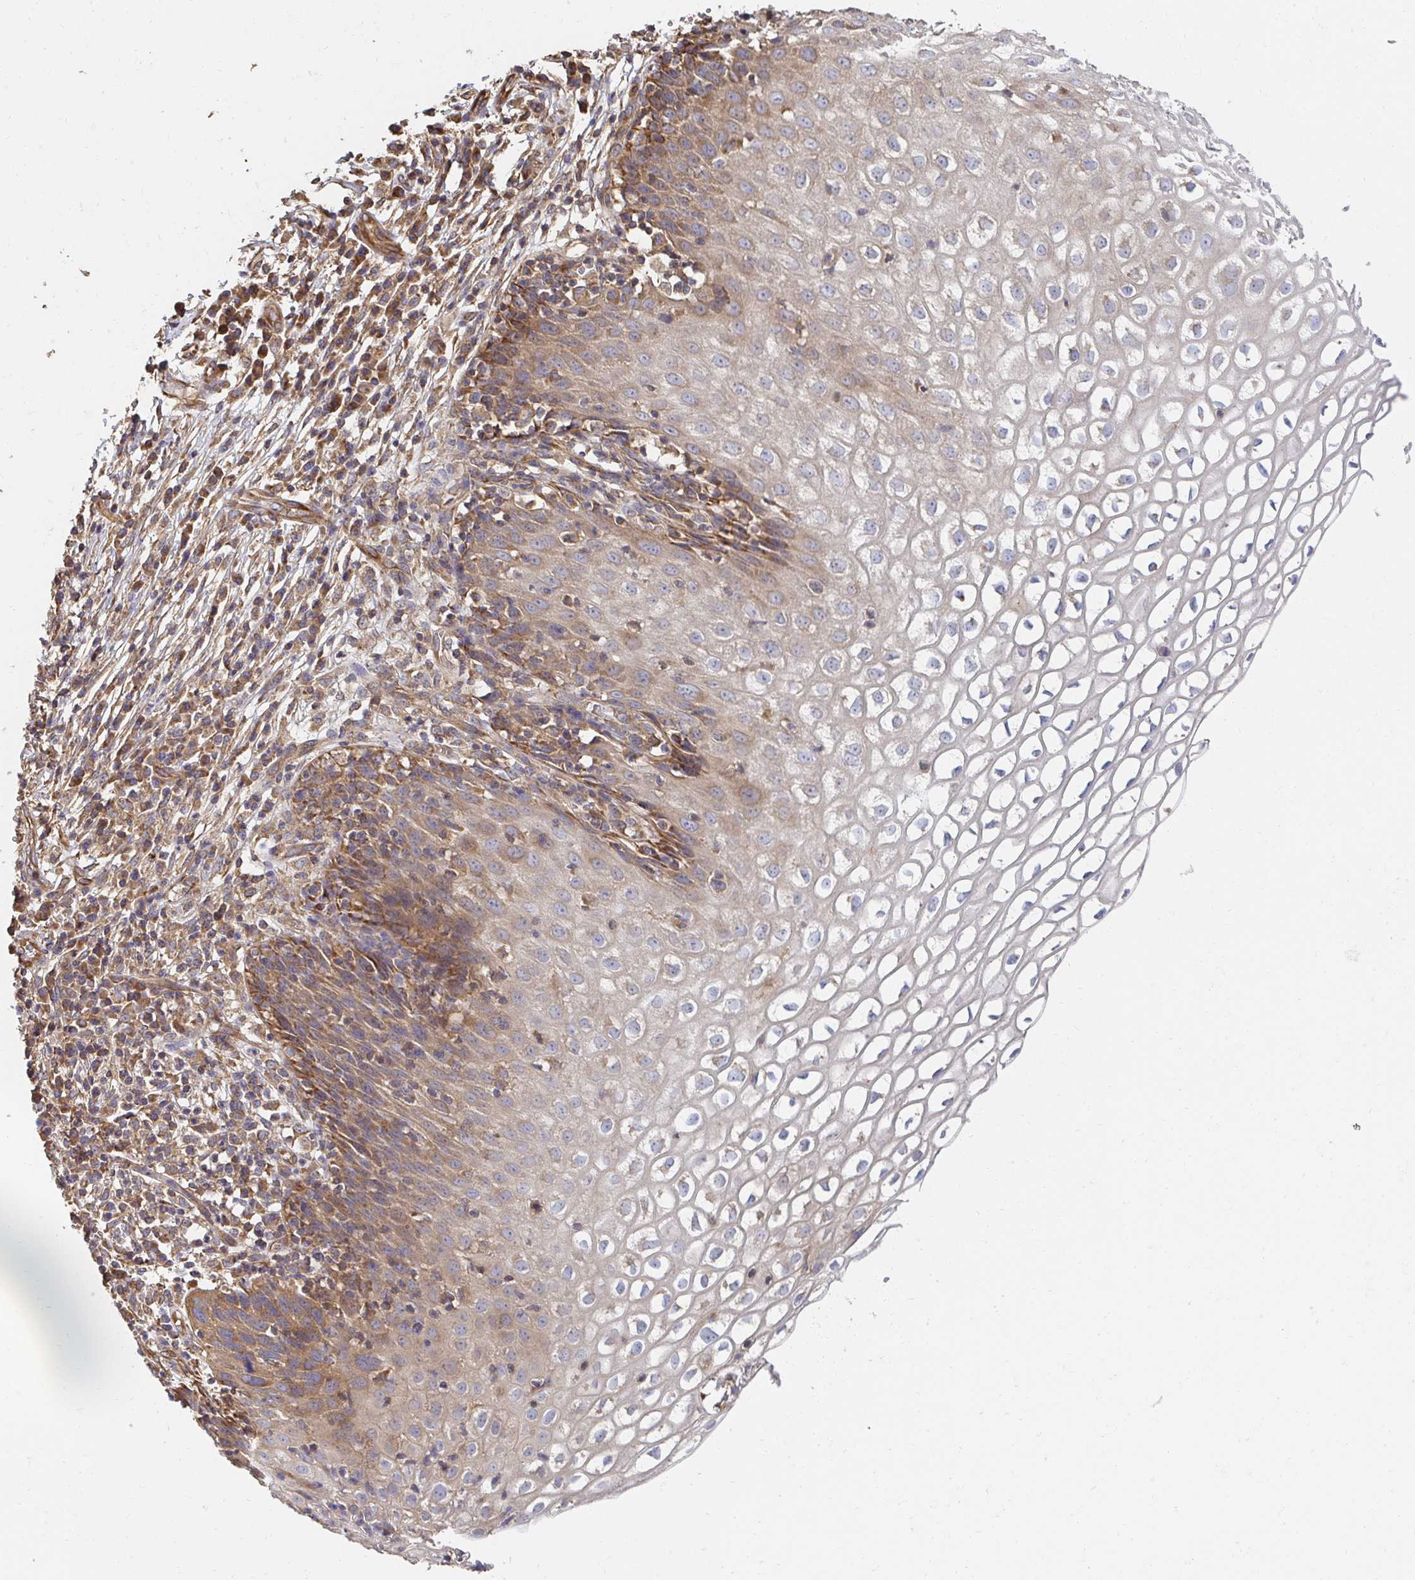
{"staining": {"intensity": "moderate", "quantity": ">75%", "location": "cytoplasmic/membranous"}, "tissue": "cervix", "cell_type": "Glandular cells", "image_type": "normal", "snomed": [{"axis": "morphology", "description": "Normal tissue, NOS"}, {"axis": "topography", "description": "Cervix"}], "caption": "IHC micrograph of unremarkable cervix: cervix stained using immunohistochemistry (IHC) demonstrates medium levels of moderate protein expression localized specifically in the cytoplasmic/membranous of glandular cells, appearing as a cytoplasmic/membranous brown color.", "gene": "APBB1", "patient": {"sex": "female", "age": 36}}